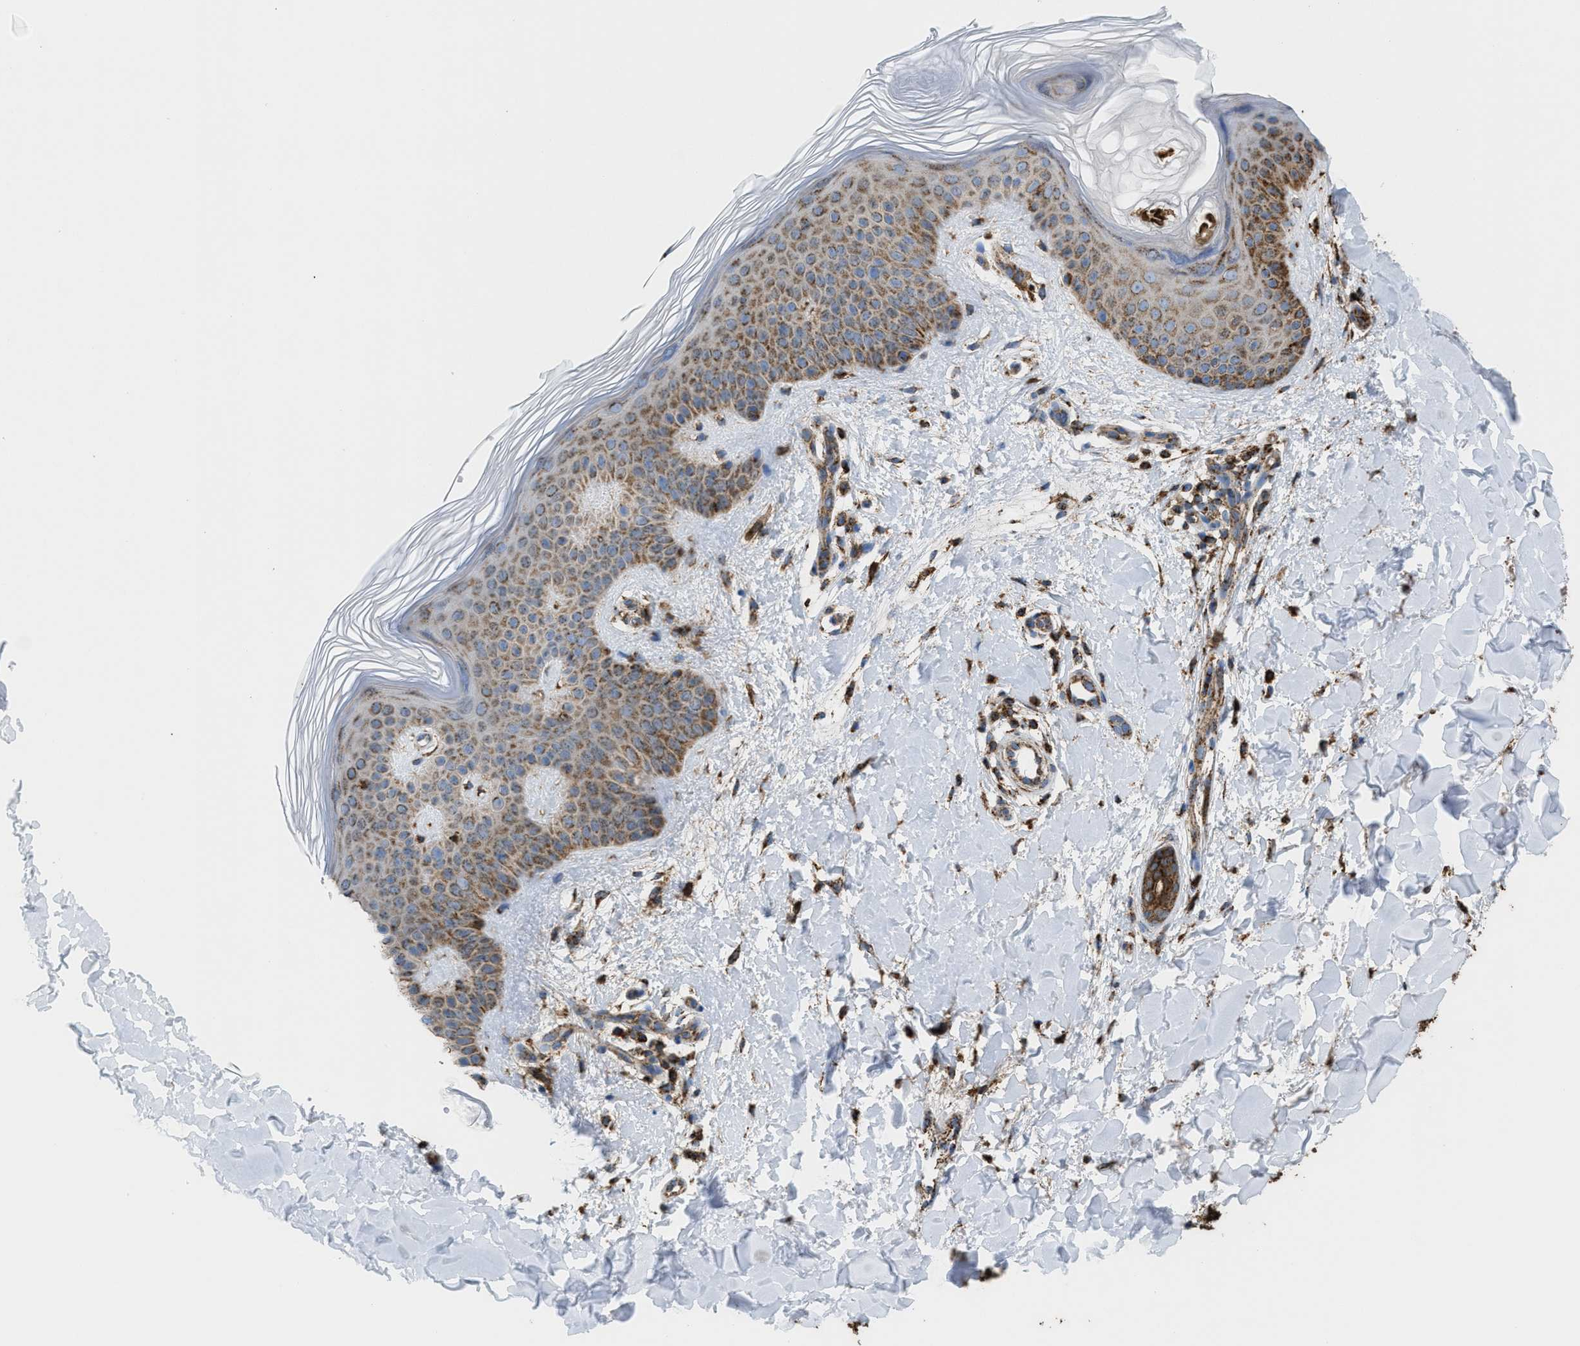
{"staining": {"intensity": "strong", "quantity": ">75%", "location": "cytoplasmic/membranous"}, "tissue": "skin", "cell_type": "Fibroblasts", "image_type": "normal", "snomed": [{"axis": "morphology", "description": "Normal tissue, NOS"}, {"axis": "morphology", "description": "Malignant melanoma, Metastatic site"}, {"axis": "topography", "description": "Skin"}], "caption": "IHC micrograph of unremarkable skin stained for a protein (brown), which displays high levels of strong cytoplasmic/membranous expression in about >75% of fibroblasts.", "gene": "ECHS1", "patient": {"sex": "male", "age": 41}}